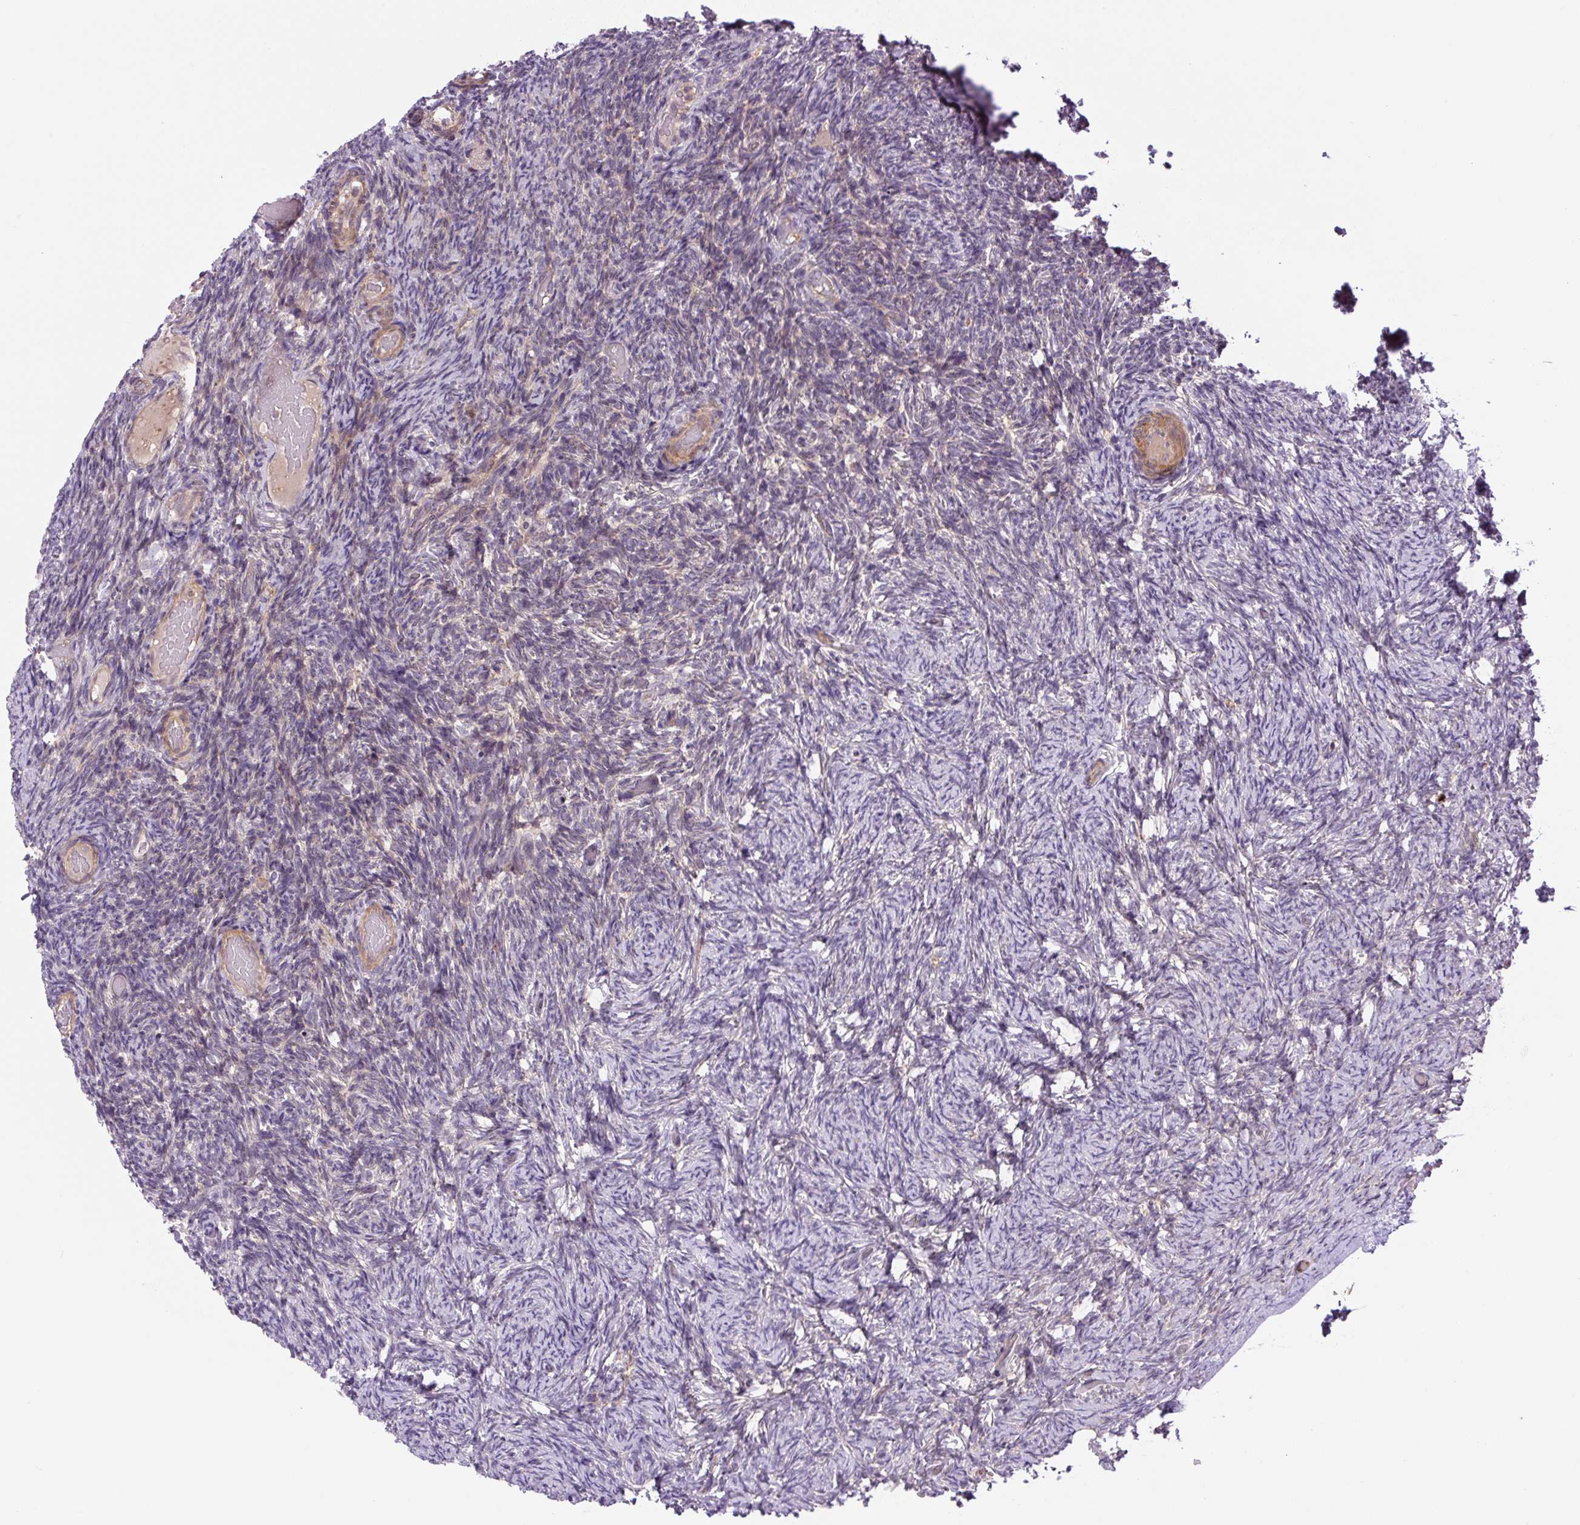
{"staining": {"intensity": "weak", "quantity": "25%-75%", "location": "cytoplasmic/membranous"}, "tissue": "ovary", "cell_type": "Ovarian stroma cells", "image_type": "normal", "snomed": [{"axis": "morphology", "description": "Normal tissue, NOS"}, {"axis": "topography", "description": "Ovary"}], "caption": "Ovarian stroma cells demonstrate low levels of weak cytoplasmic/membranous expression in about 25%-75% of cells in unremarkable ovary. Ihc stains the protein of interest in brown and the nuclei are stained blue.", "gene": "KIFC1", "patient": {"sex": "female", "age": 34}}